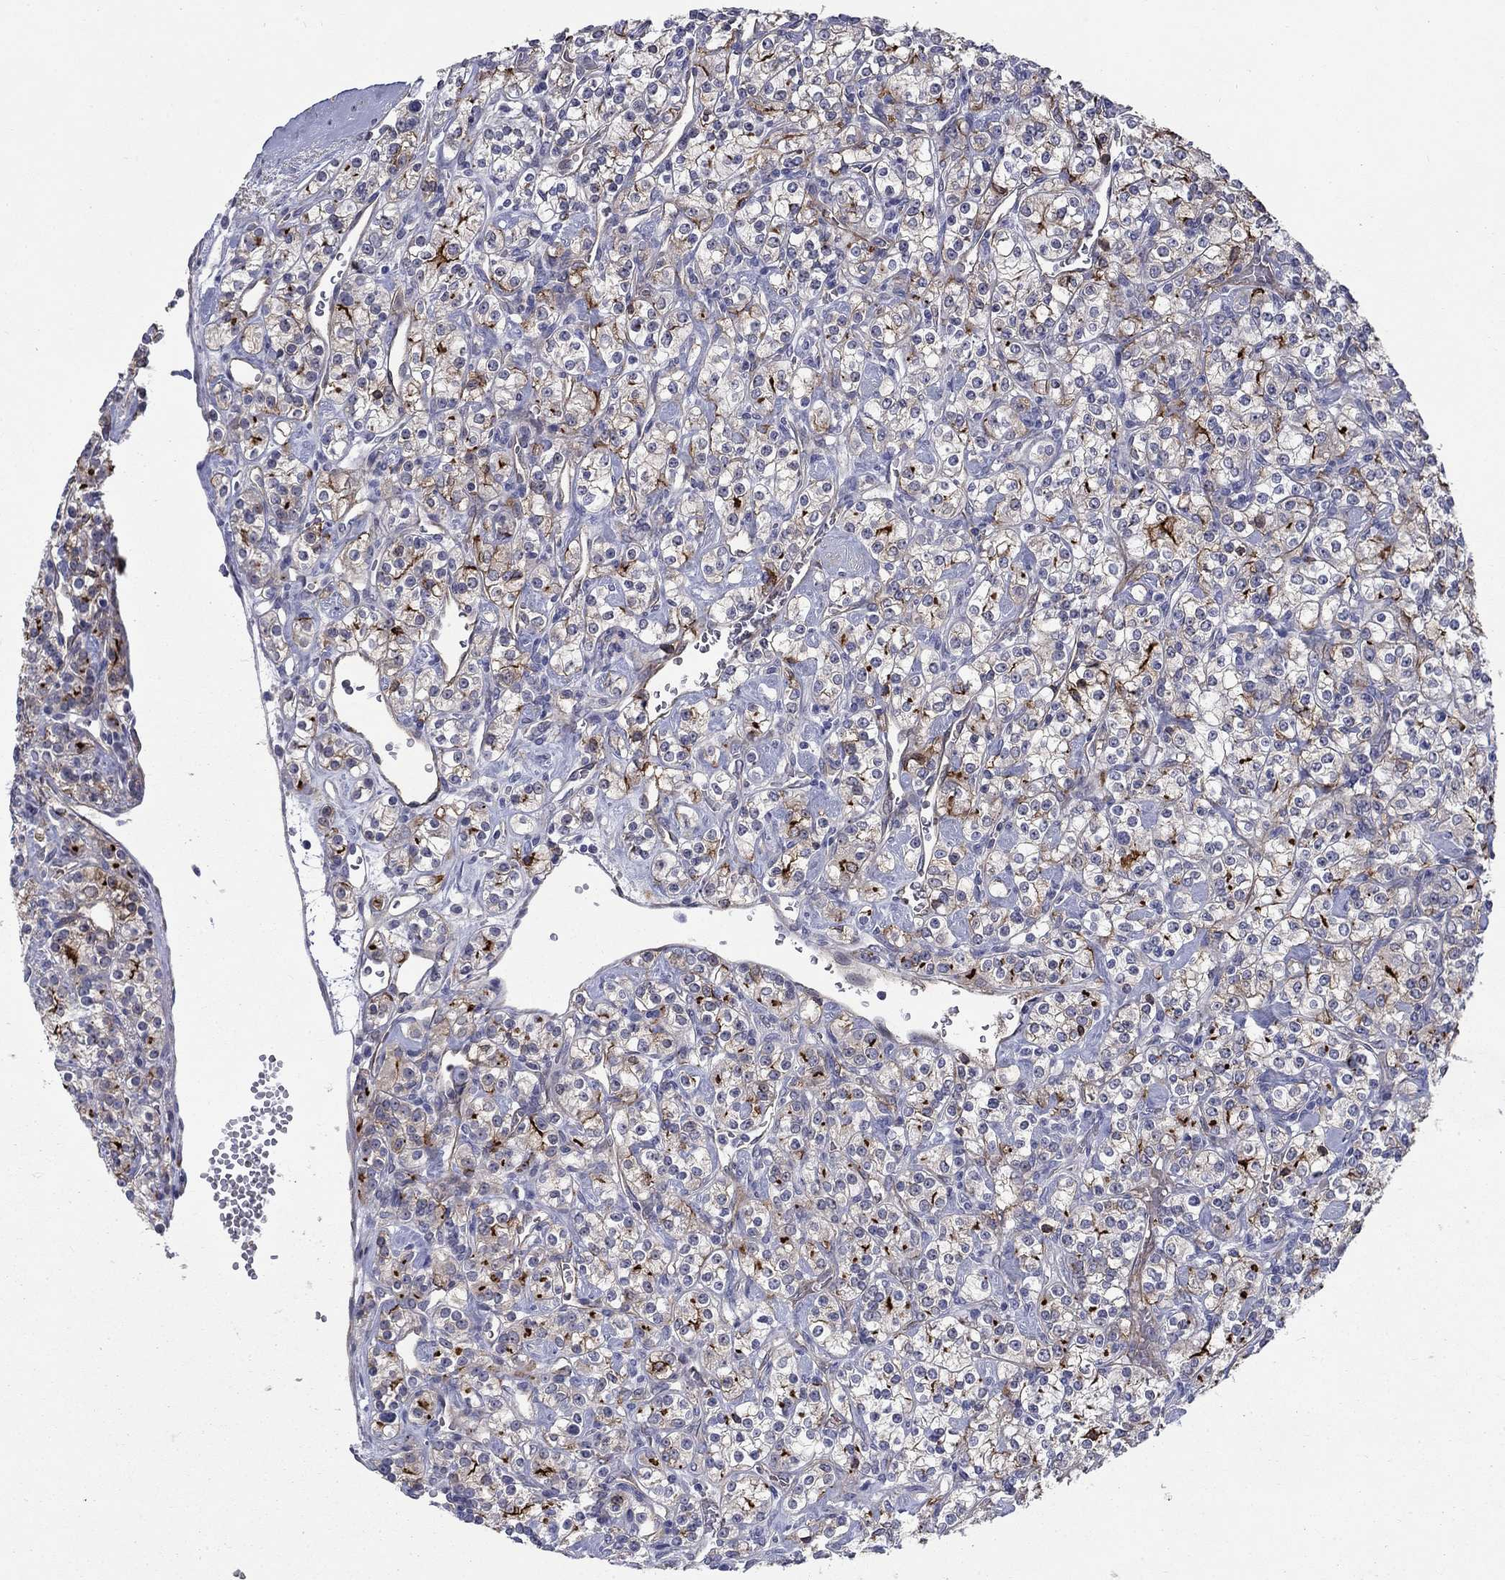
{"staining": {"intensity": "strong", "quantity": "<25%", "location": "cytoplasmic/membranous"}, "tissue": "renal cancer", "cell_type": "Tumor cells", "image_type": "cancer", "snomed": [{"axis": "morphology", "description": "Adenocarcinoma, NOS"}, {"axis": "topography", "description": "Kidney"}], "caption": "Tumor cells demonstrate medium levels of strong cytoplasmic/membranous staining in approximately <25% of cells in human renal cancer (adenocarcinoma).", "gene": "SLC1A1", "patient": {"sex": "male", "age": 77}}